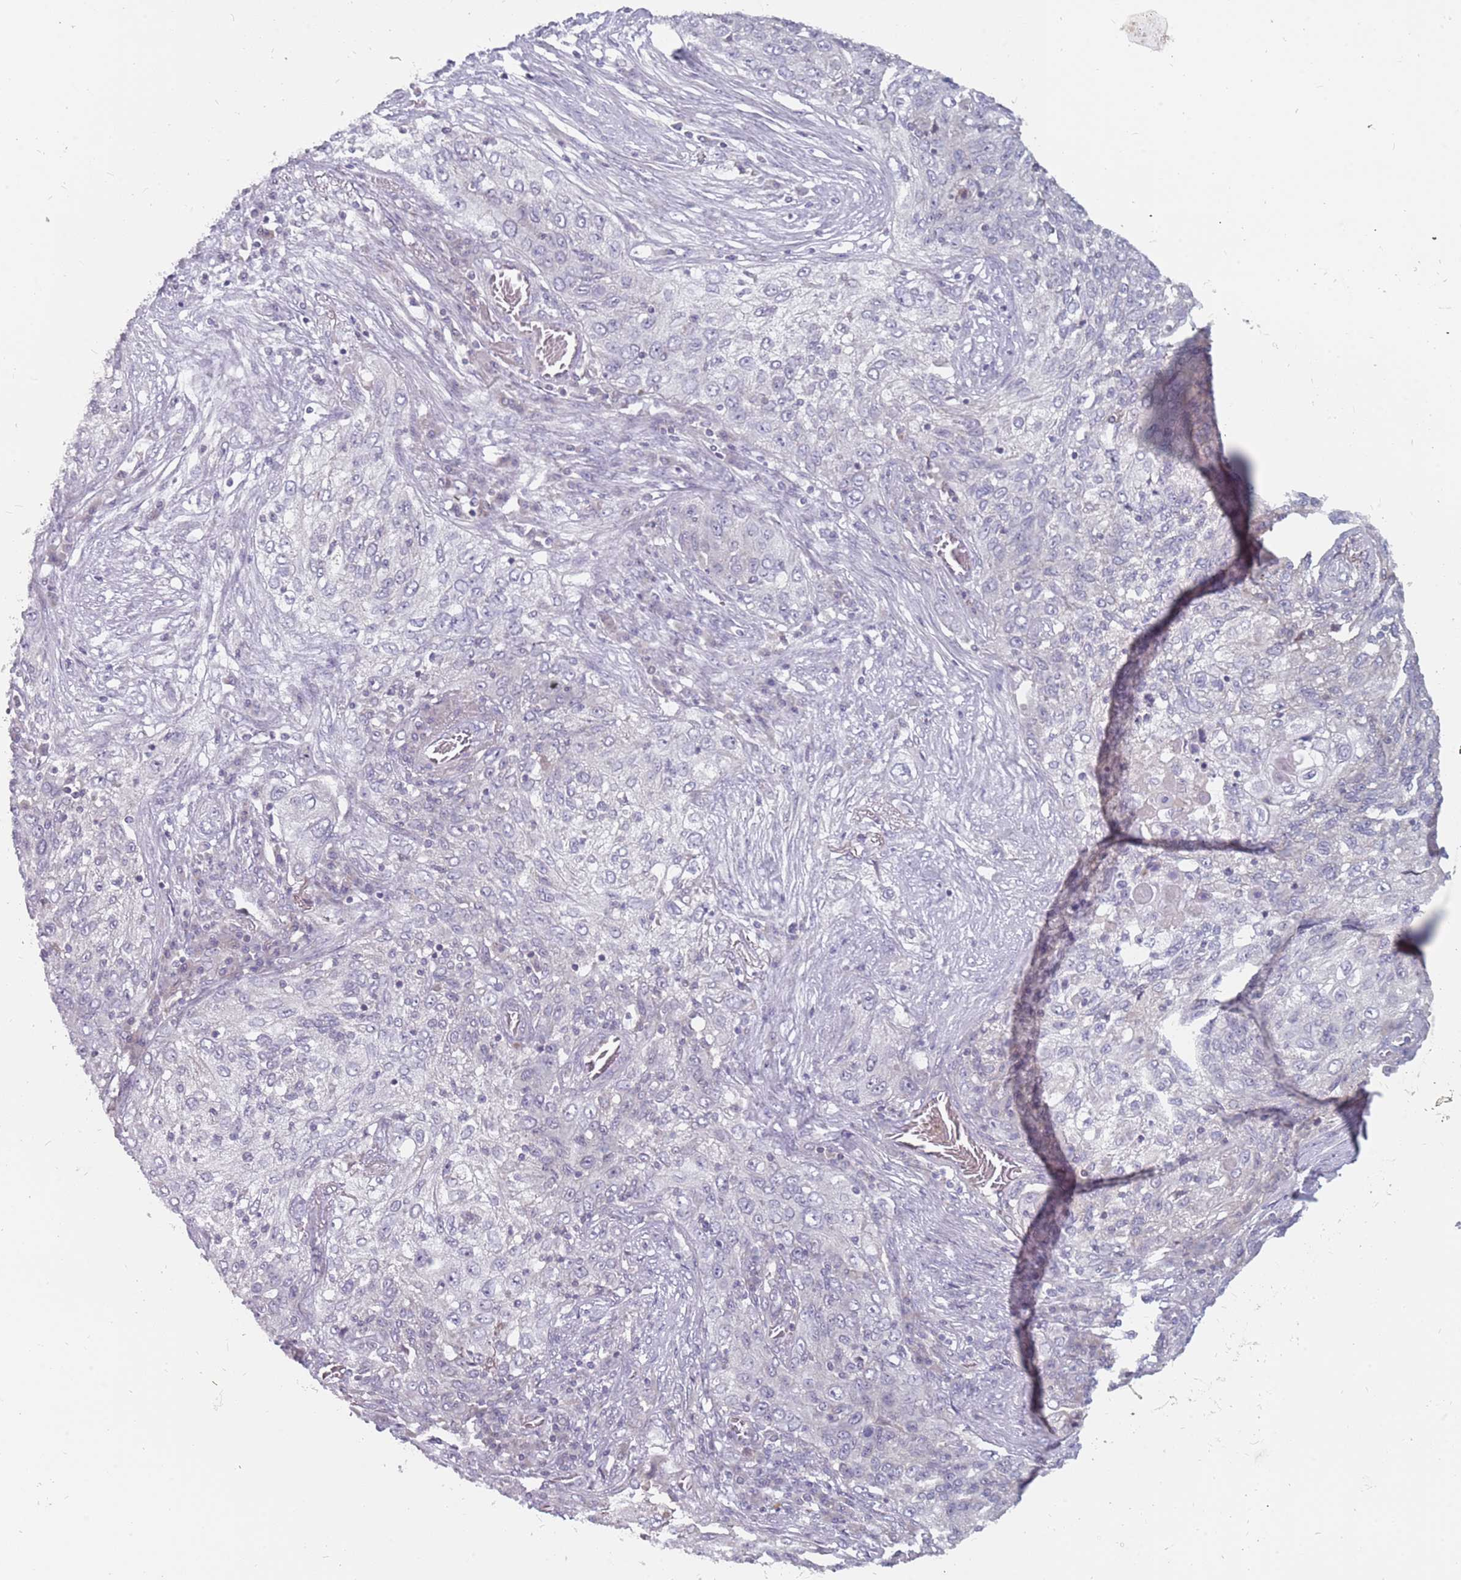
{"staining": {"intensity": "negative", "quantity": "none", "location": "none"}, "tissue": "lung cancer", "cell_type": "Tumor cells", "image_type": "cancer", "snomed": [{"axis": "morphology", "description": "Squamous cell carcinoma, NOS"}, {"axis": "topography", "description": "Lung"}], "caption": "The image displays no significant expression in tumor cells of lung squamous cell carcinoma.", "gene": "CMTR2", "patient": {"sex": "female", "age": 69}}